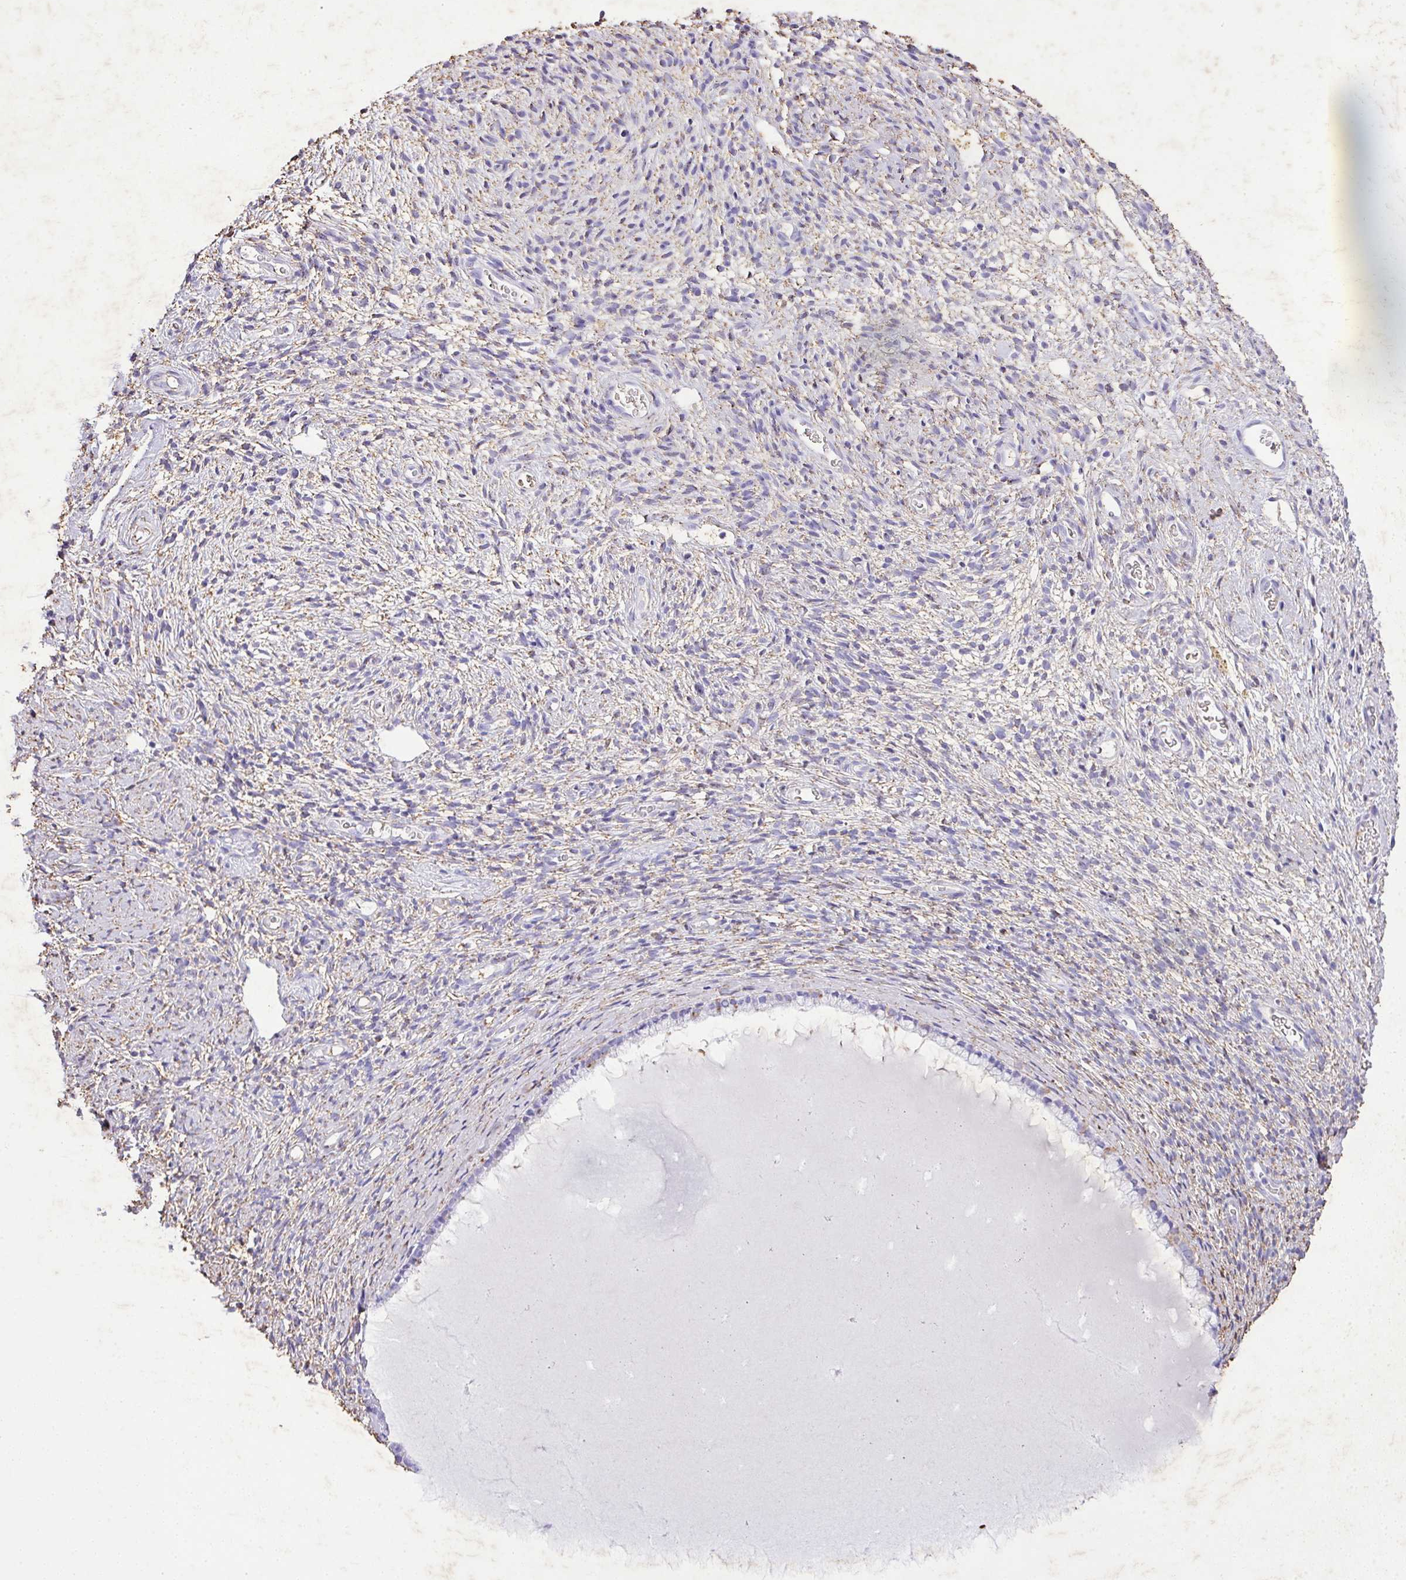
{"staining": {"intensity": "negative", "quantity": "none", "location": "none"}, "tissue": "cervix", "cell_type": "Glandular cells", "image_type": "normal", "snomed": [{"axis": "morphology", "description": "Normal tissue, NOS"}, {"axis": "topography", "description": "Cervix"}], "caption": "This is an IHC histopathology image of normal cervix. There is no expression in glandular cells.", "gene": "KCNJ11", "patient": {"sex": "female", "age": 76}}